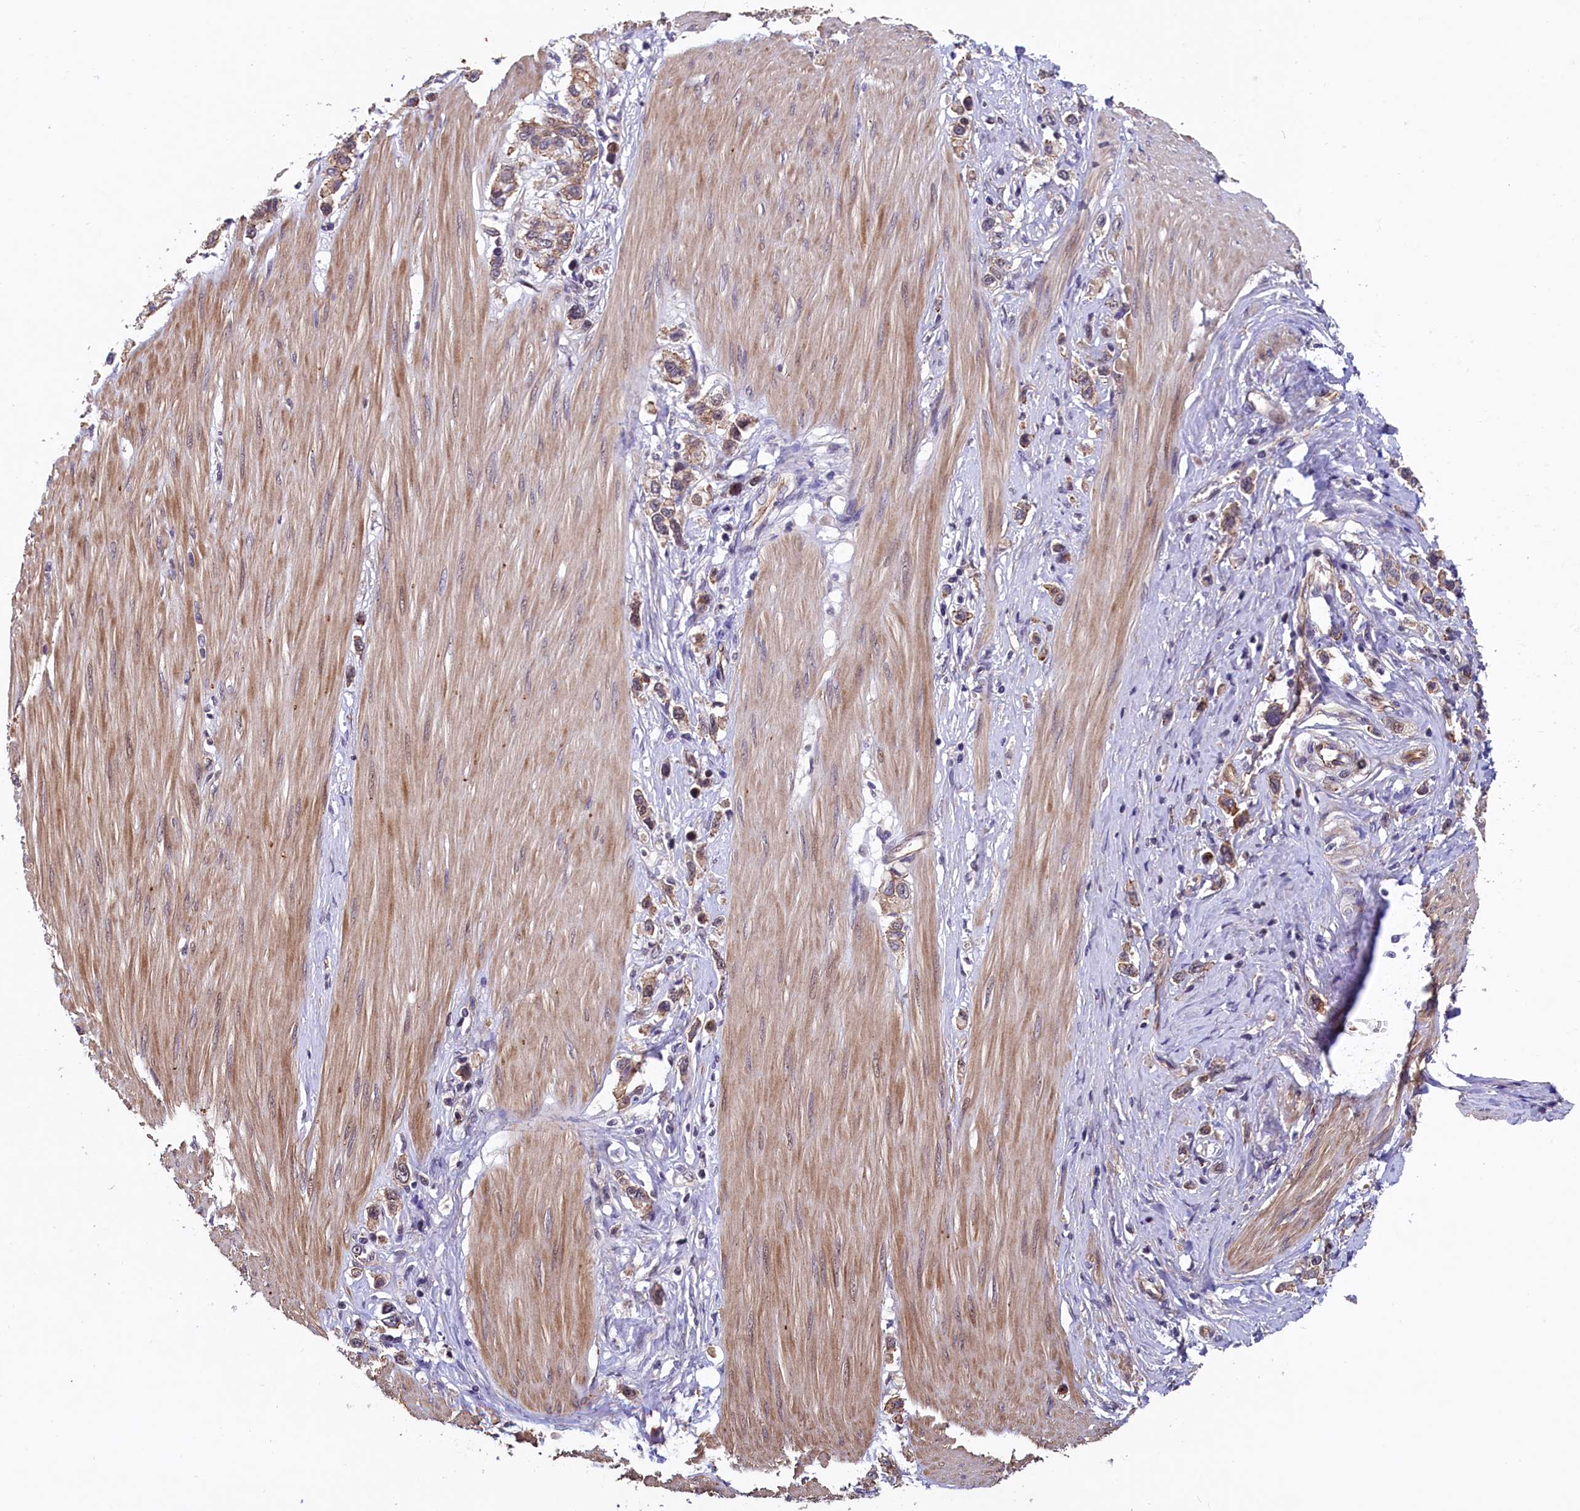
{"staining": {"intensity": "weak", "quantity": ">75%", "location": "cytoplasmic/membranous"}, "tissue": "stomach cancer", "cell_type": "Tumor cells", "image_type": "cancer", "snomed": [{"axis": "morphology", "description": "Adenocarcinoma, NOS"}, {"axis": "topography", "description": "Stomach"}], "caption": "Protein analysis of stomach cancer (adenocarcinoma) tissue shows weak cytoplasmic/membranous staining in about >75% of tumor cells.", "gene": "ARL14EP", "patient": {"sex": "female", "age": 65}}